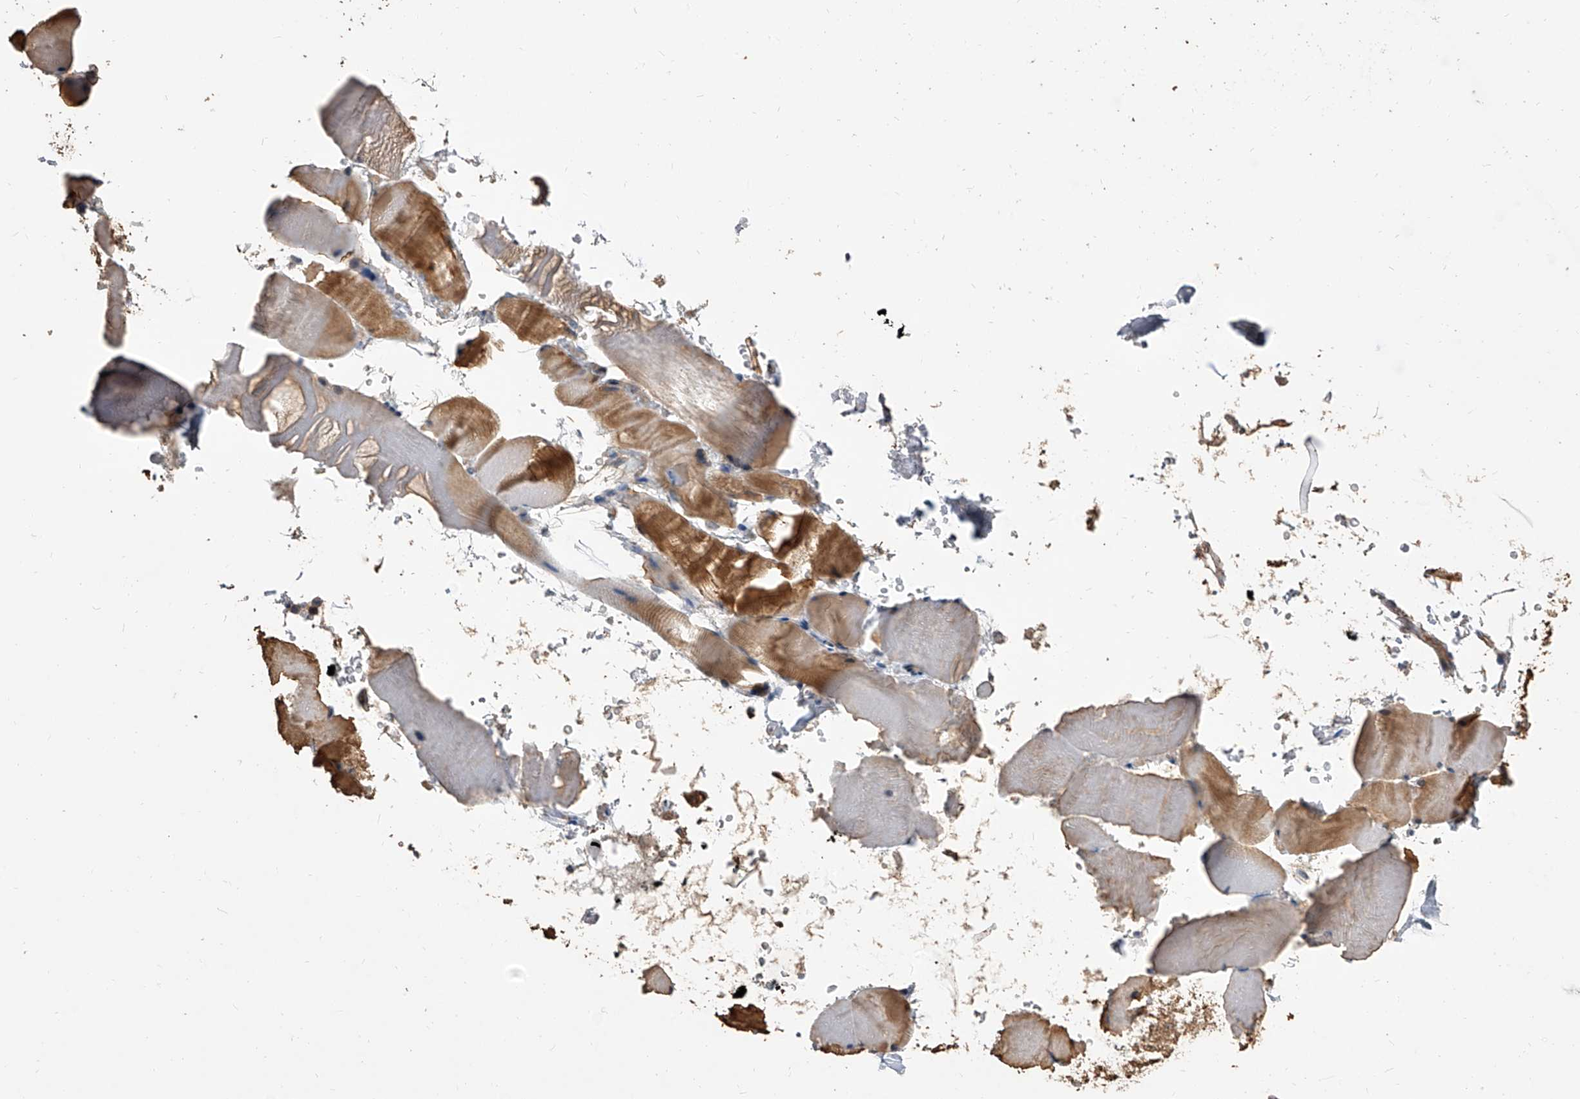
{"staining": {"intensity": "weak", "quantity": "25%-75%", "location": "cytoplasmic/membranous"}, "tissue": "skeletal muscle", "cell_type": "Myocytes", "image_type": "normal", "snomed": [{"axis": "morphology", "description": "Normal tissue, NOS"}, {"axis": "topography", "description": "Skeletal muscle"}, {"axis": "topography", "description": "Parathyroid gland"}], "caption": "Protein staining by immunohistochemistry (IHC) reveals weak cytoplasmic/membranous staining in approximately 25%-75% of myocytes in normal skeletal muscle.", "gene": "LTV1", "patient": {"sex": "female", "age": 37}}